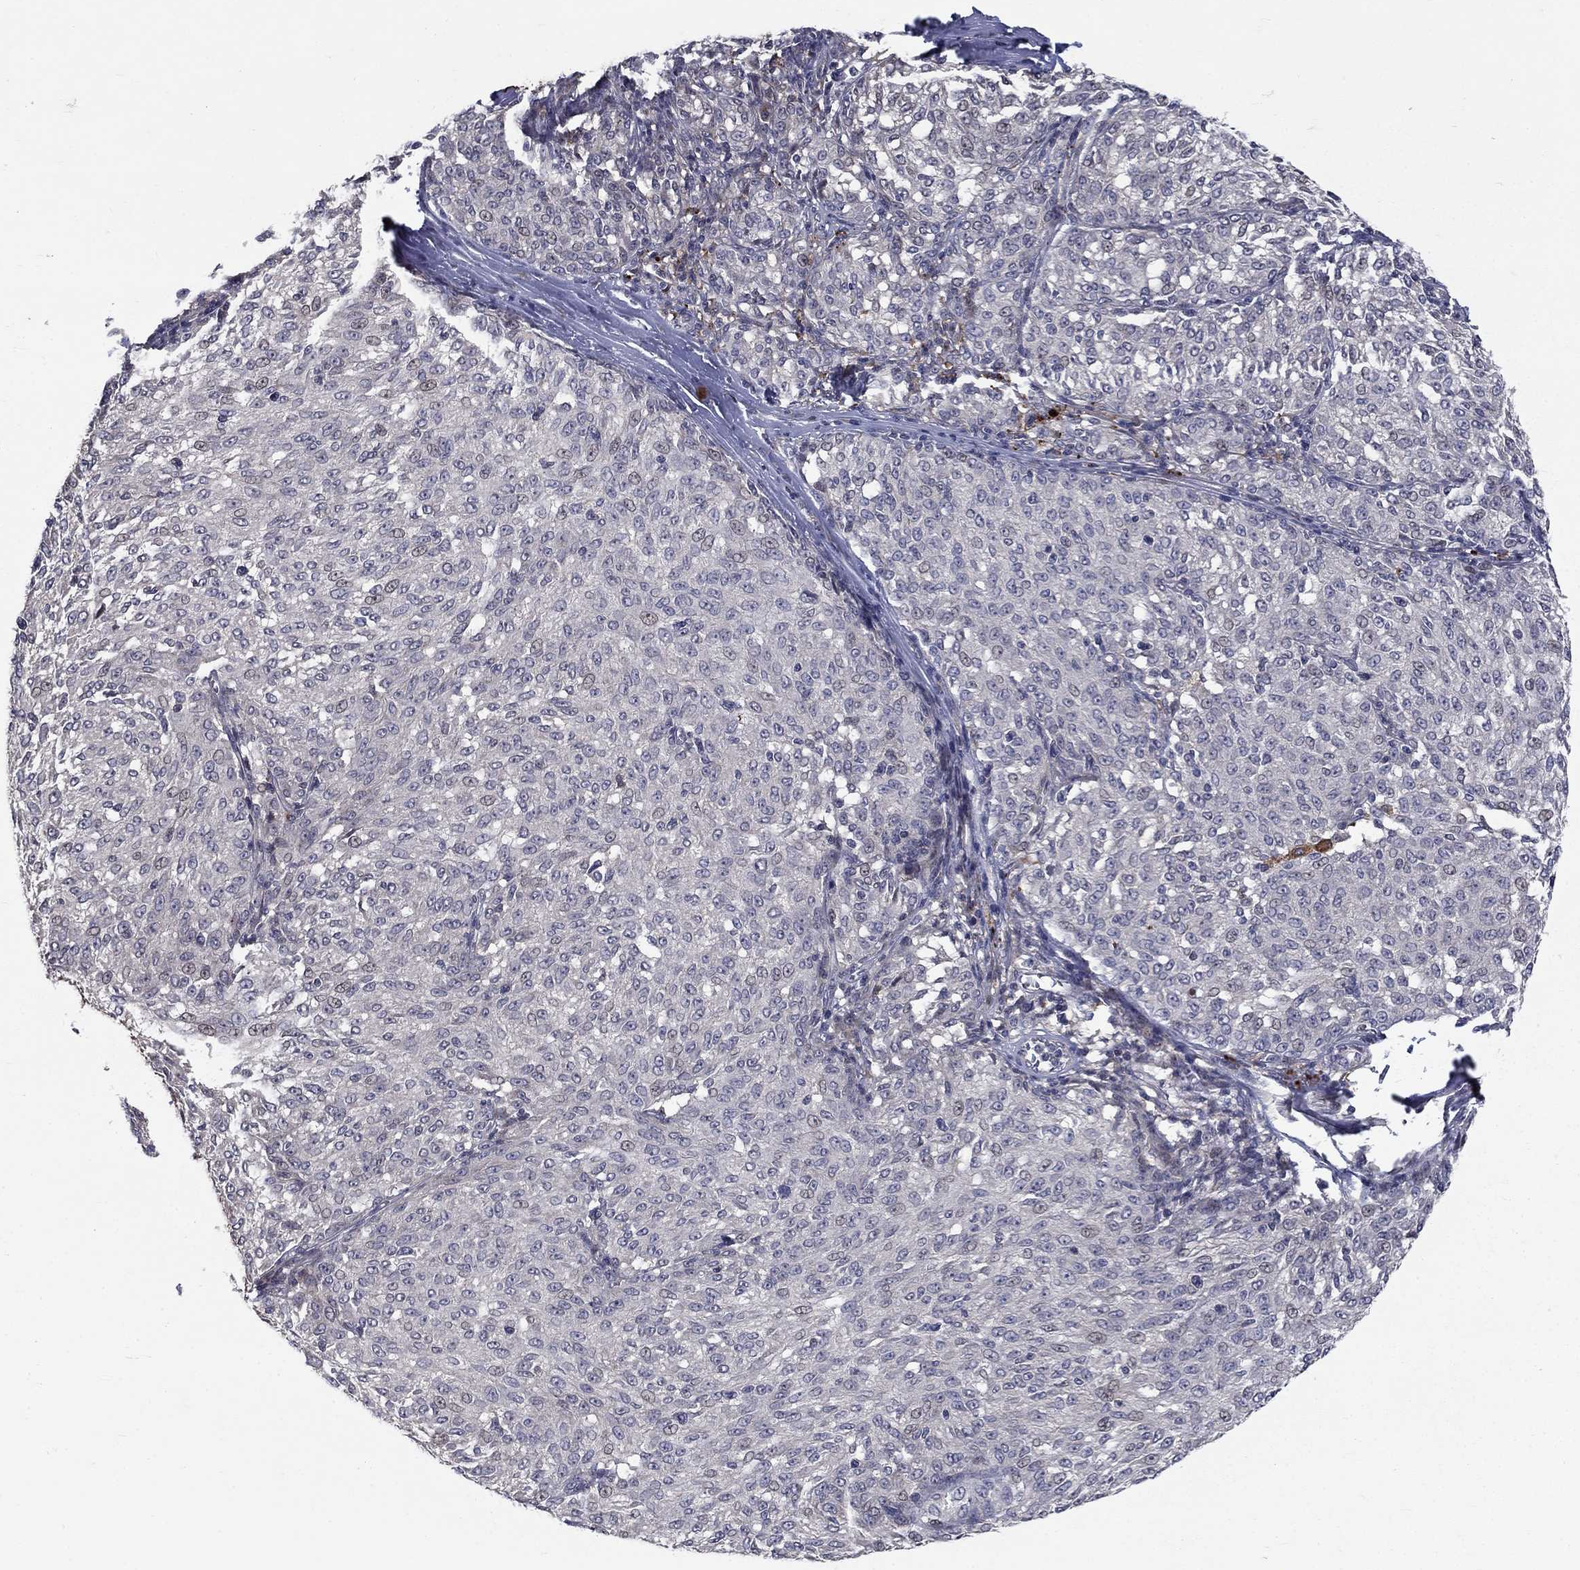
{"staining": {"intensity": "negative", "quantity": "none", "location": "none"}, "tissue": "melanoma", "cell_type": "Tumor cells", "image_type": "cancer", "snomed": [{"axis": "morphology", "description": "Malignant melanoma, NOS"}, {"axis": "topography", "description": "Skin"}], "caption": "High magnification brightfield microscopy of malignant melanoma stained with DAB (brown) and counterstained with hematoxylin (blue): tumor cells show no significant staining. (DAB (3,3'-diaminobenzidine) IHC visualized using brightfield microscopy, high magnification).", "gene": "FAM3B", "patient": {"sex": "female", "age": 72}}